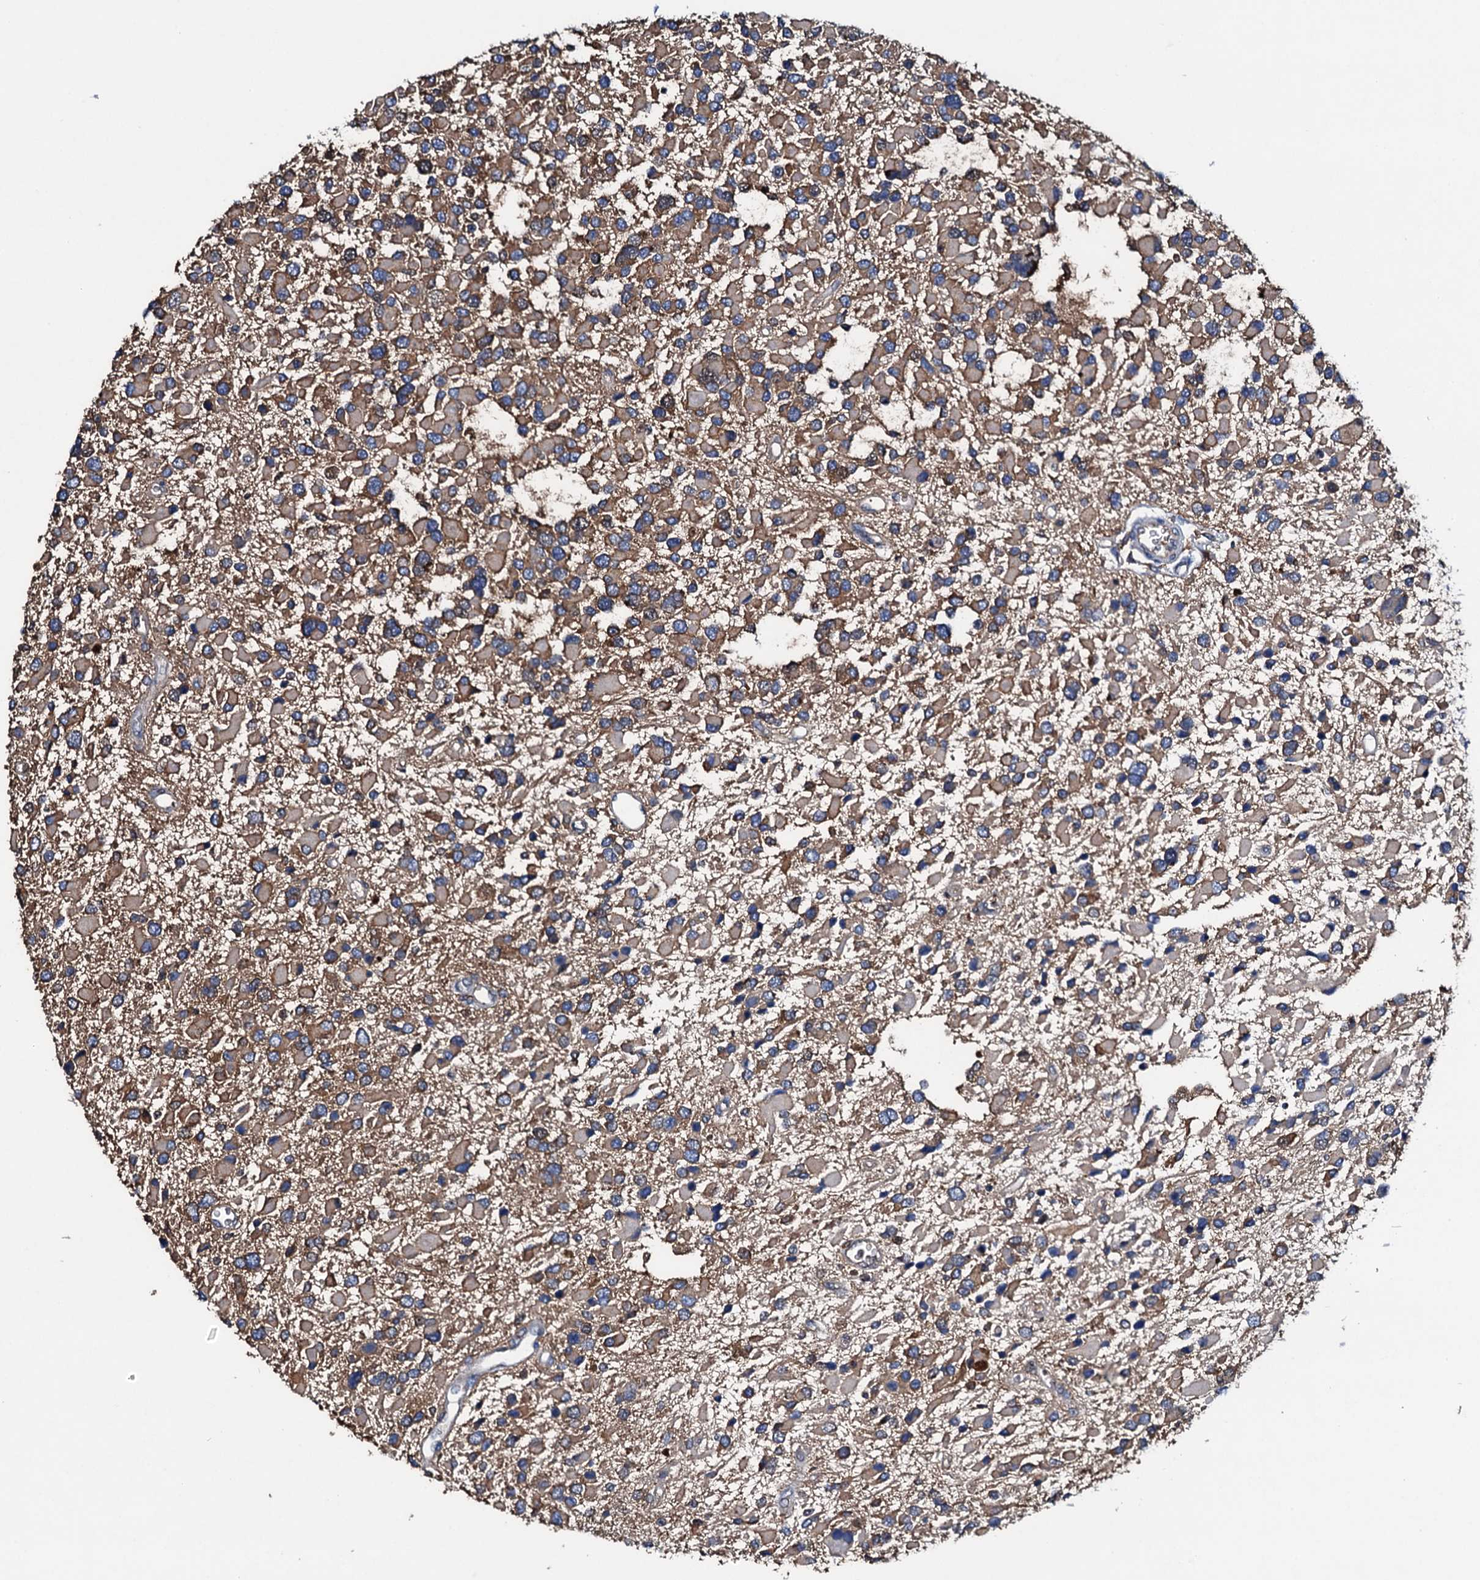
{"staining": {"intensity": "weak", "quantity": ">75%", "location": "cytoplasmic/membranous"}, "tissue": "glioma", "cell_type": "Tumor cells", "image_type": "cancer", "snomed": [{"axis": "morphology", "description": "Glioma, malignant, High grade"}, {"axis": "topography", "description": "Brain"}], "caption": "Immunohistochemical staining of human high-grade glioma (malignant) shows low levels of weak cytoplasmic/membranous expression in about >75% of tumor cells. The staining is performed using DAB (3,3'-diaminobenzidine) brown chromogen to label protein expression. The nuclei are counter-stained blue using hematoxylin.", "gene": "MS4A4E", "patient": {"sex": "male", "age": 53}}